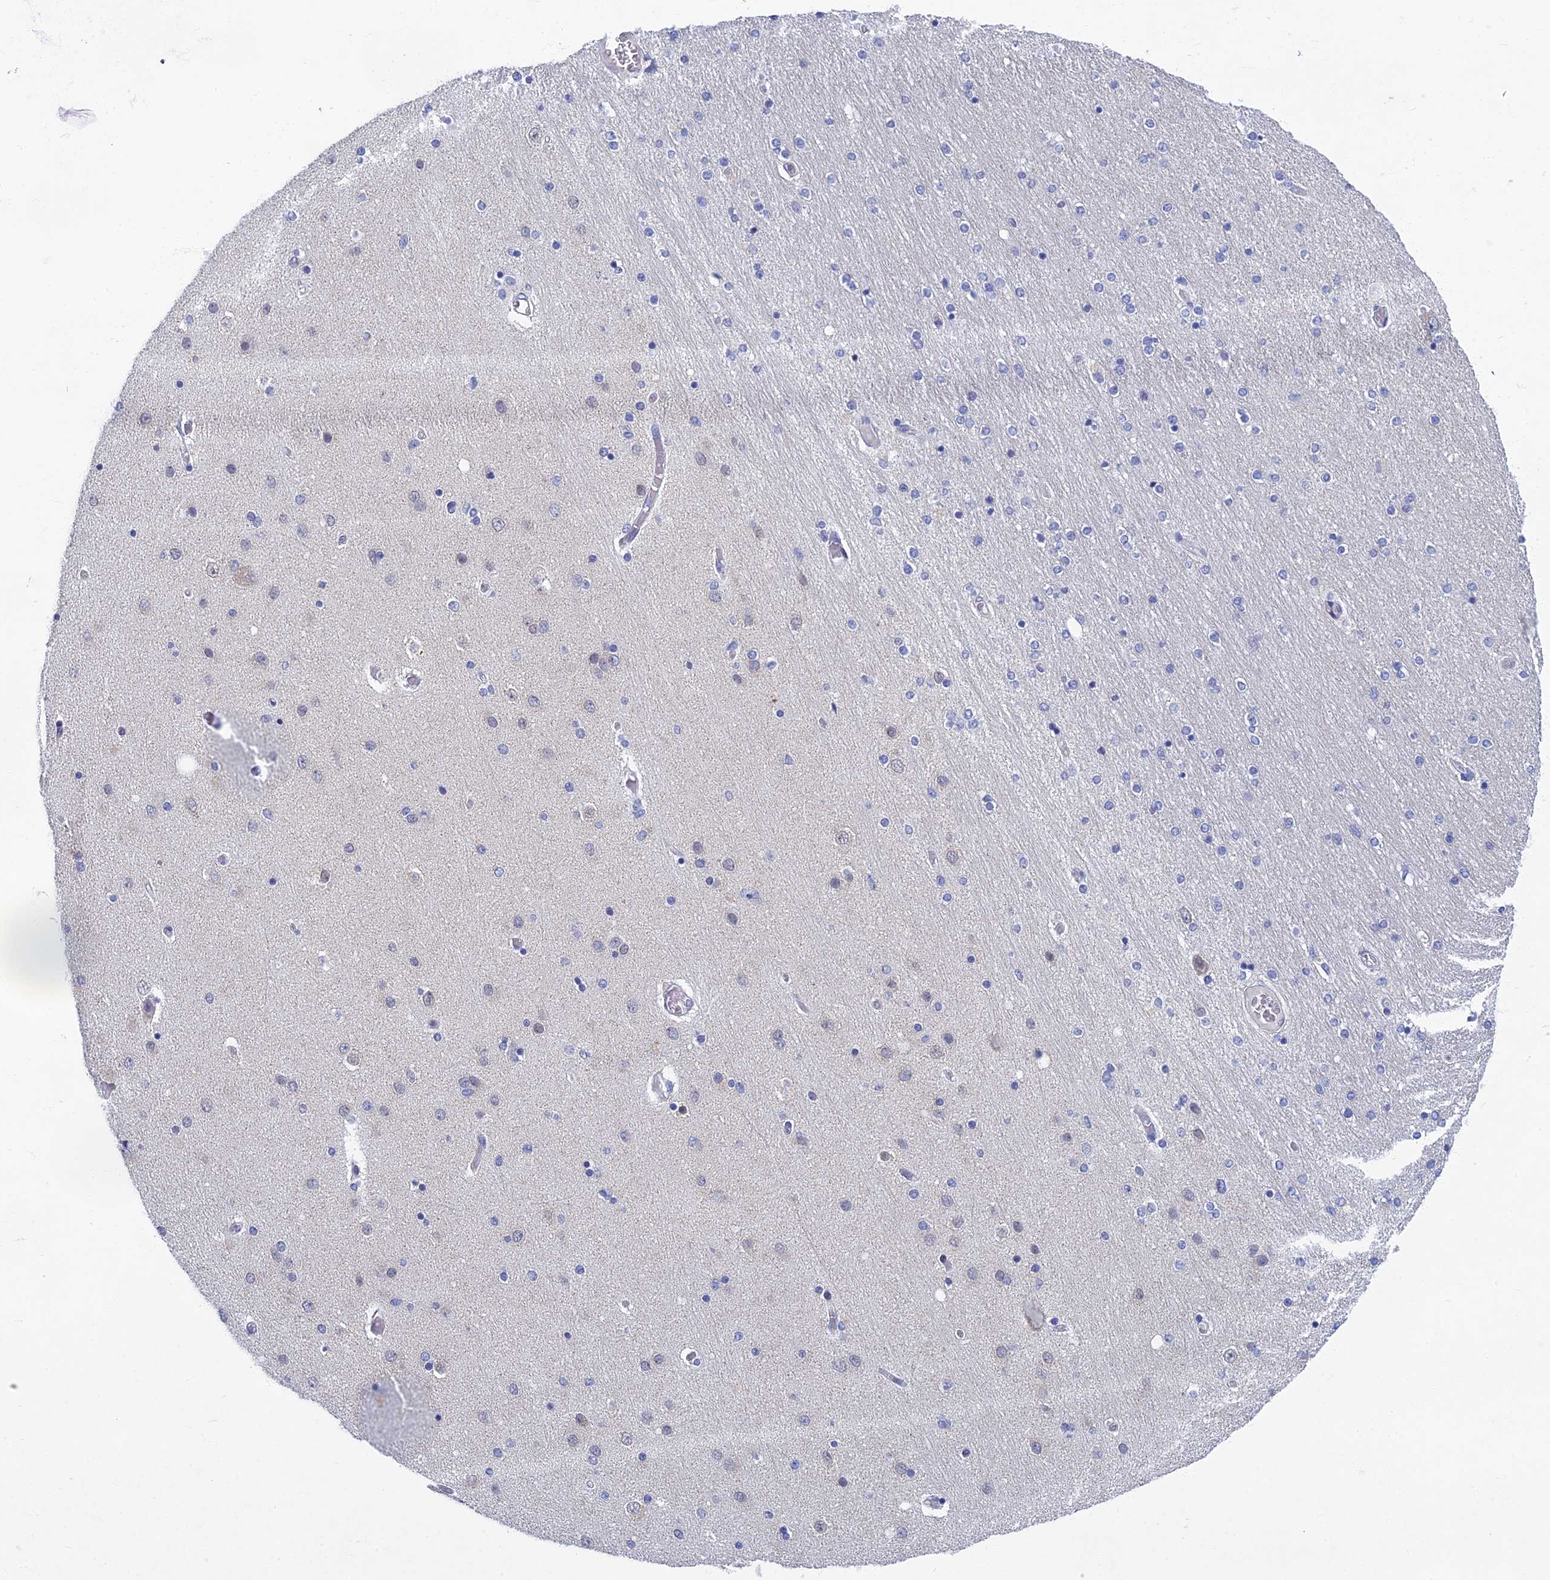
{"staining": {"intensity": "negative", "quantity": "none", "location": "none"}, "tissue": "hippocampus", "cell_type": "Glial cells", "image_type": "normal", "snomed": [{"axis": "morphology", "description": "Normal tissue, NOS"}, {"axis": "topography", "description": "Hippocampus"}], "caption": "Normal hippocampus was stained to show a protein in brown. There is no significant positivity in glial cells. (Brightfield microscopy of DAB (3,3'-diaminobenzidine) immunohistochemistry (IHC) at high magnification).", "gene": "SPIN4", "patient": {"sex": "female", "age": 54}}